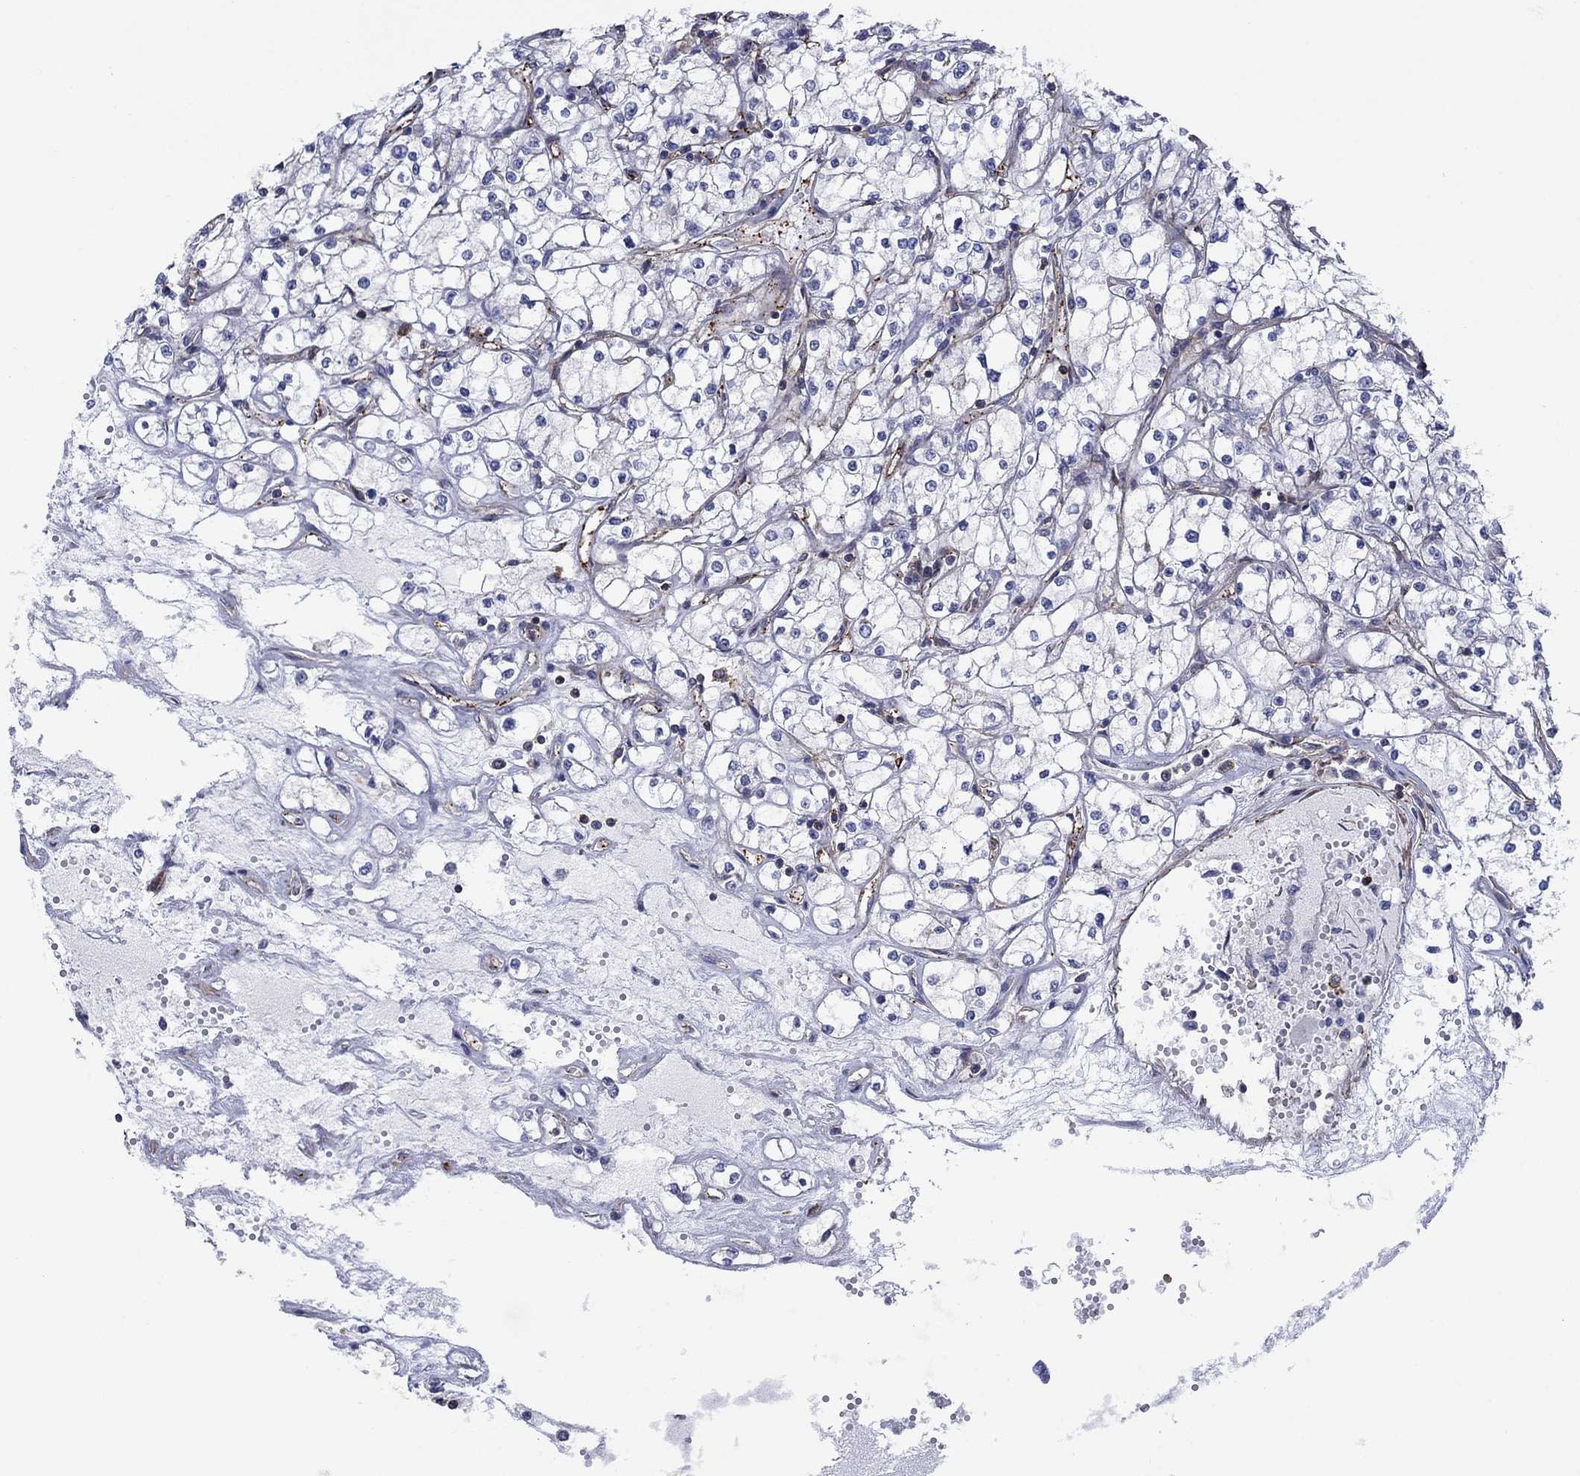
{"staining": {"intensity": "negative", "quantity": "none", "location": "none"}, "tissue": "renal cancer", "cell_type": "Tumor cells", "image_type": "cancer", "snomed": [{"axis": "morphology", "description": "Adenocarcinoma, NOS"}, {"axis": "topography", "description": "Kidney"}], "caption": "Immunohistochemical staining of human adenocarcinoma (renal) exhibits no significant expression in tumor cells. Nuclei are stained in blue.", "gene": "PAG1", "patient": {"sex": "male", "age": 67}}